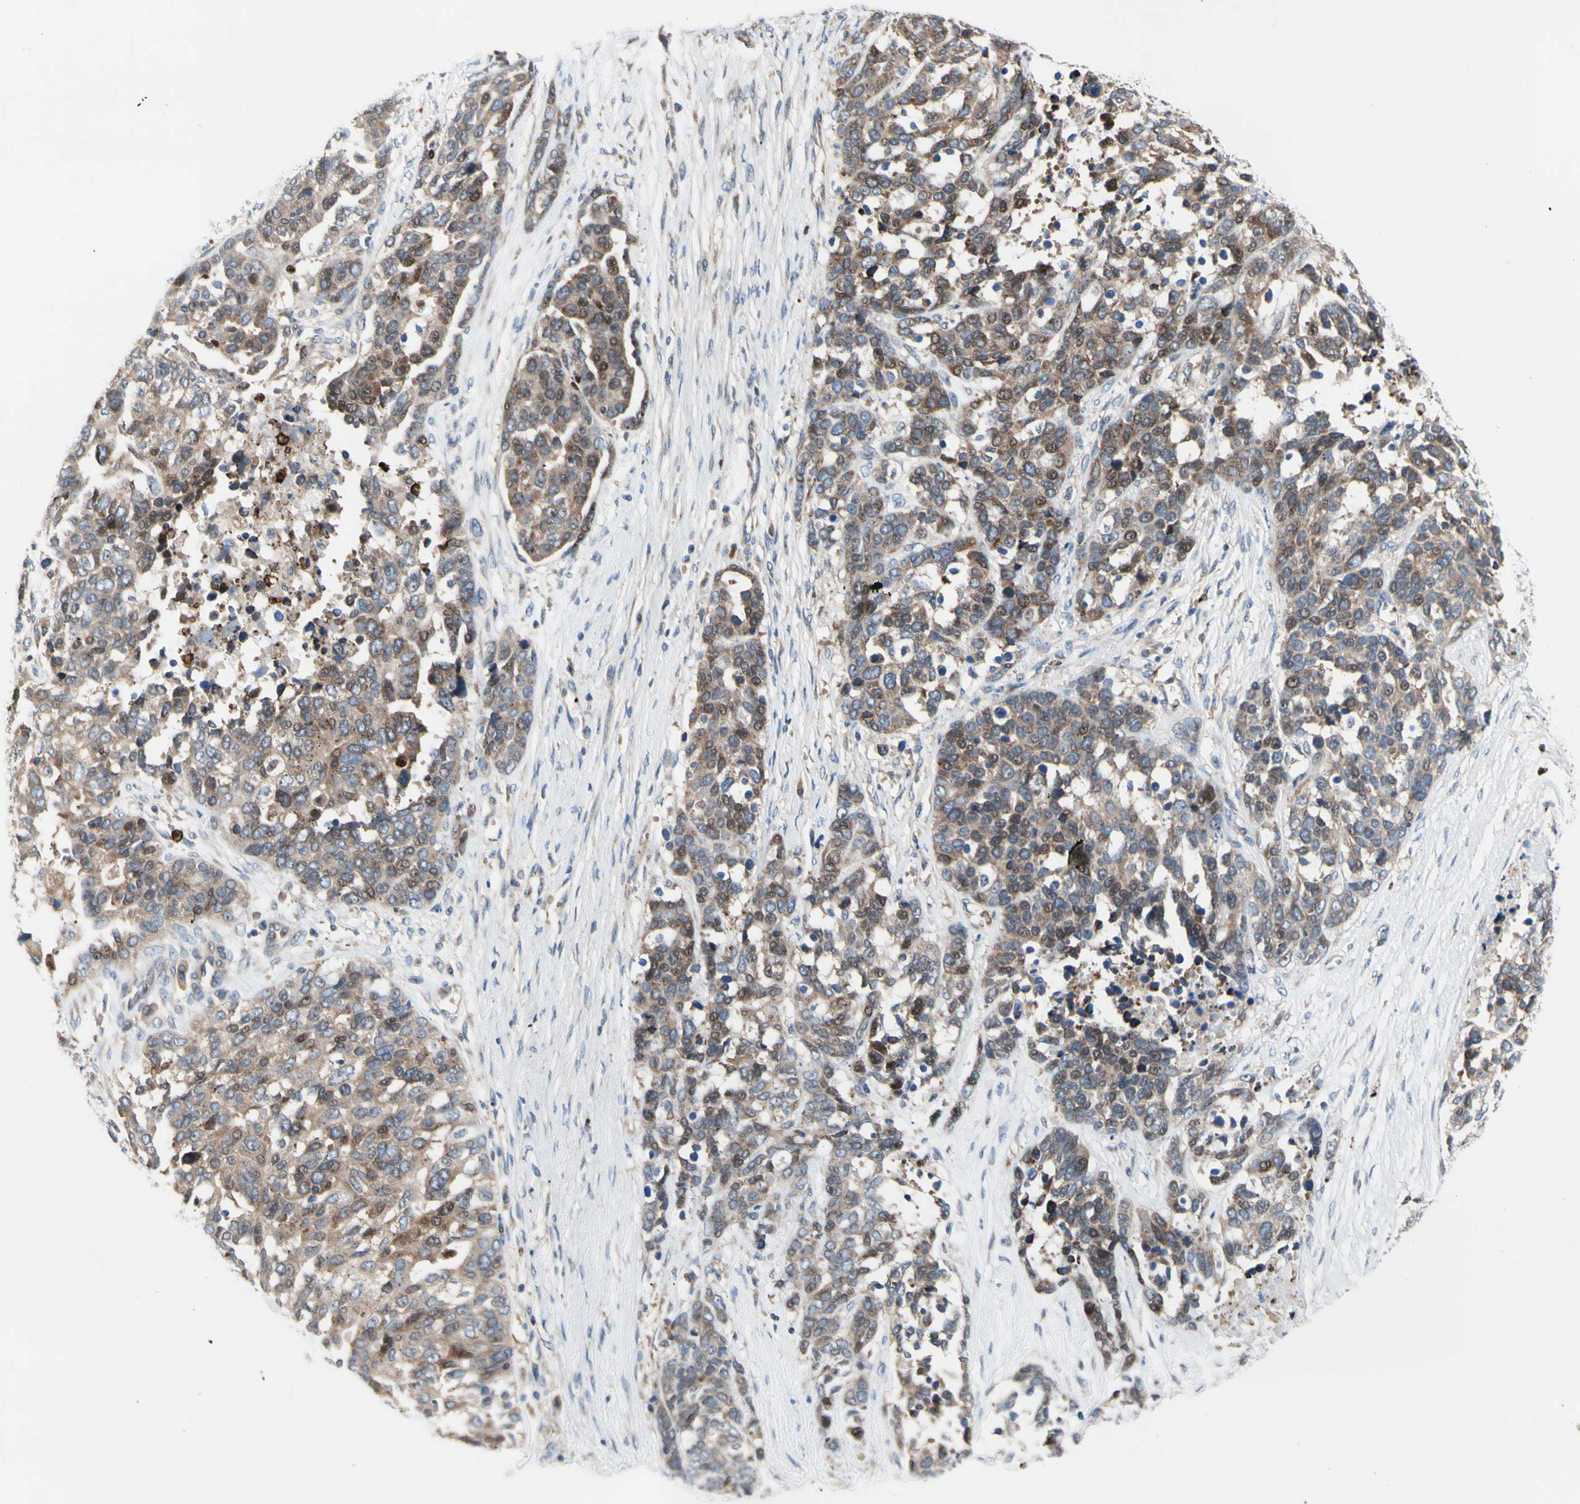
{"staining": {"intensity": "moderate", "quantity": ">75%", "location": "cytoplasmic/membranous,nuclear"}, "tissue": "ovarian cancer", "cell_type": "Tumor cells", "image_type": "cancer", "snomed": [{"axis": "morphology", "description": "Cystadenocarcinoma, serous, NOS"}, {"axis": "topography", "description": "Ovary"}], "caption": "Immunohistochemical staining of human serous cystadenocarcinoma (ovarian) displays medium levels of moderate cytoplasmic/membranous and nuclear protein expression in about >75% of tumor cells.", "gene": "USP9X", "patient": {"sex": "female", "age": 44}}